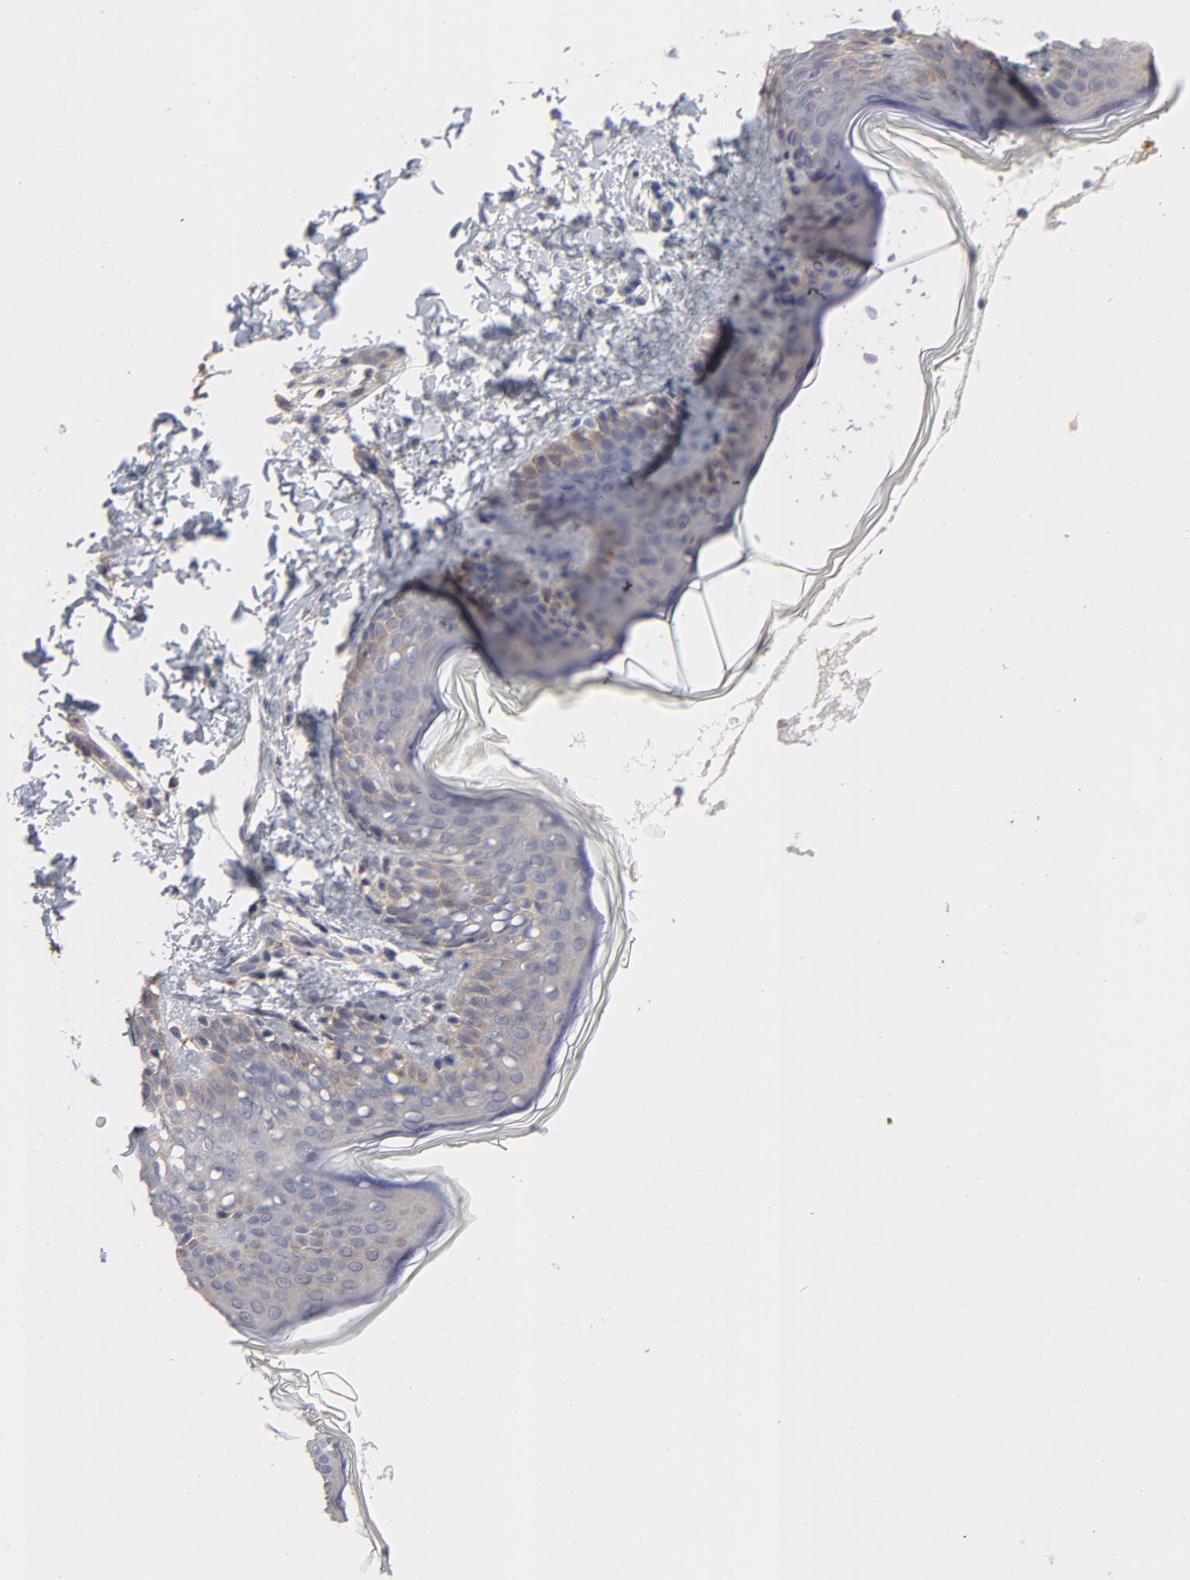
{"staining": {"intensity": "moderate", "quantity": ">75%", "location": "cytoplasmic/membranous"}, "tissue": "skin", "cell_type": "Fibroblasts", "image_type": "normal", "snomed": [{"axis": "morphology", "description": "Normal tissue, NOS"}, {"axis": "topography", "description": "Skin"}], "caption": "Normal skin reveals moderate cytoplasmic/membranous positivity in approximately >75% of fibroblasts (brown staining indicates protein expression, while blue staining denotes nuclei)..", "gene": "TANGO2", "patient": {"sex": "female", "age": 4}}